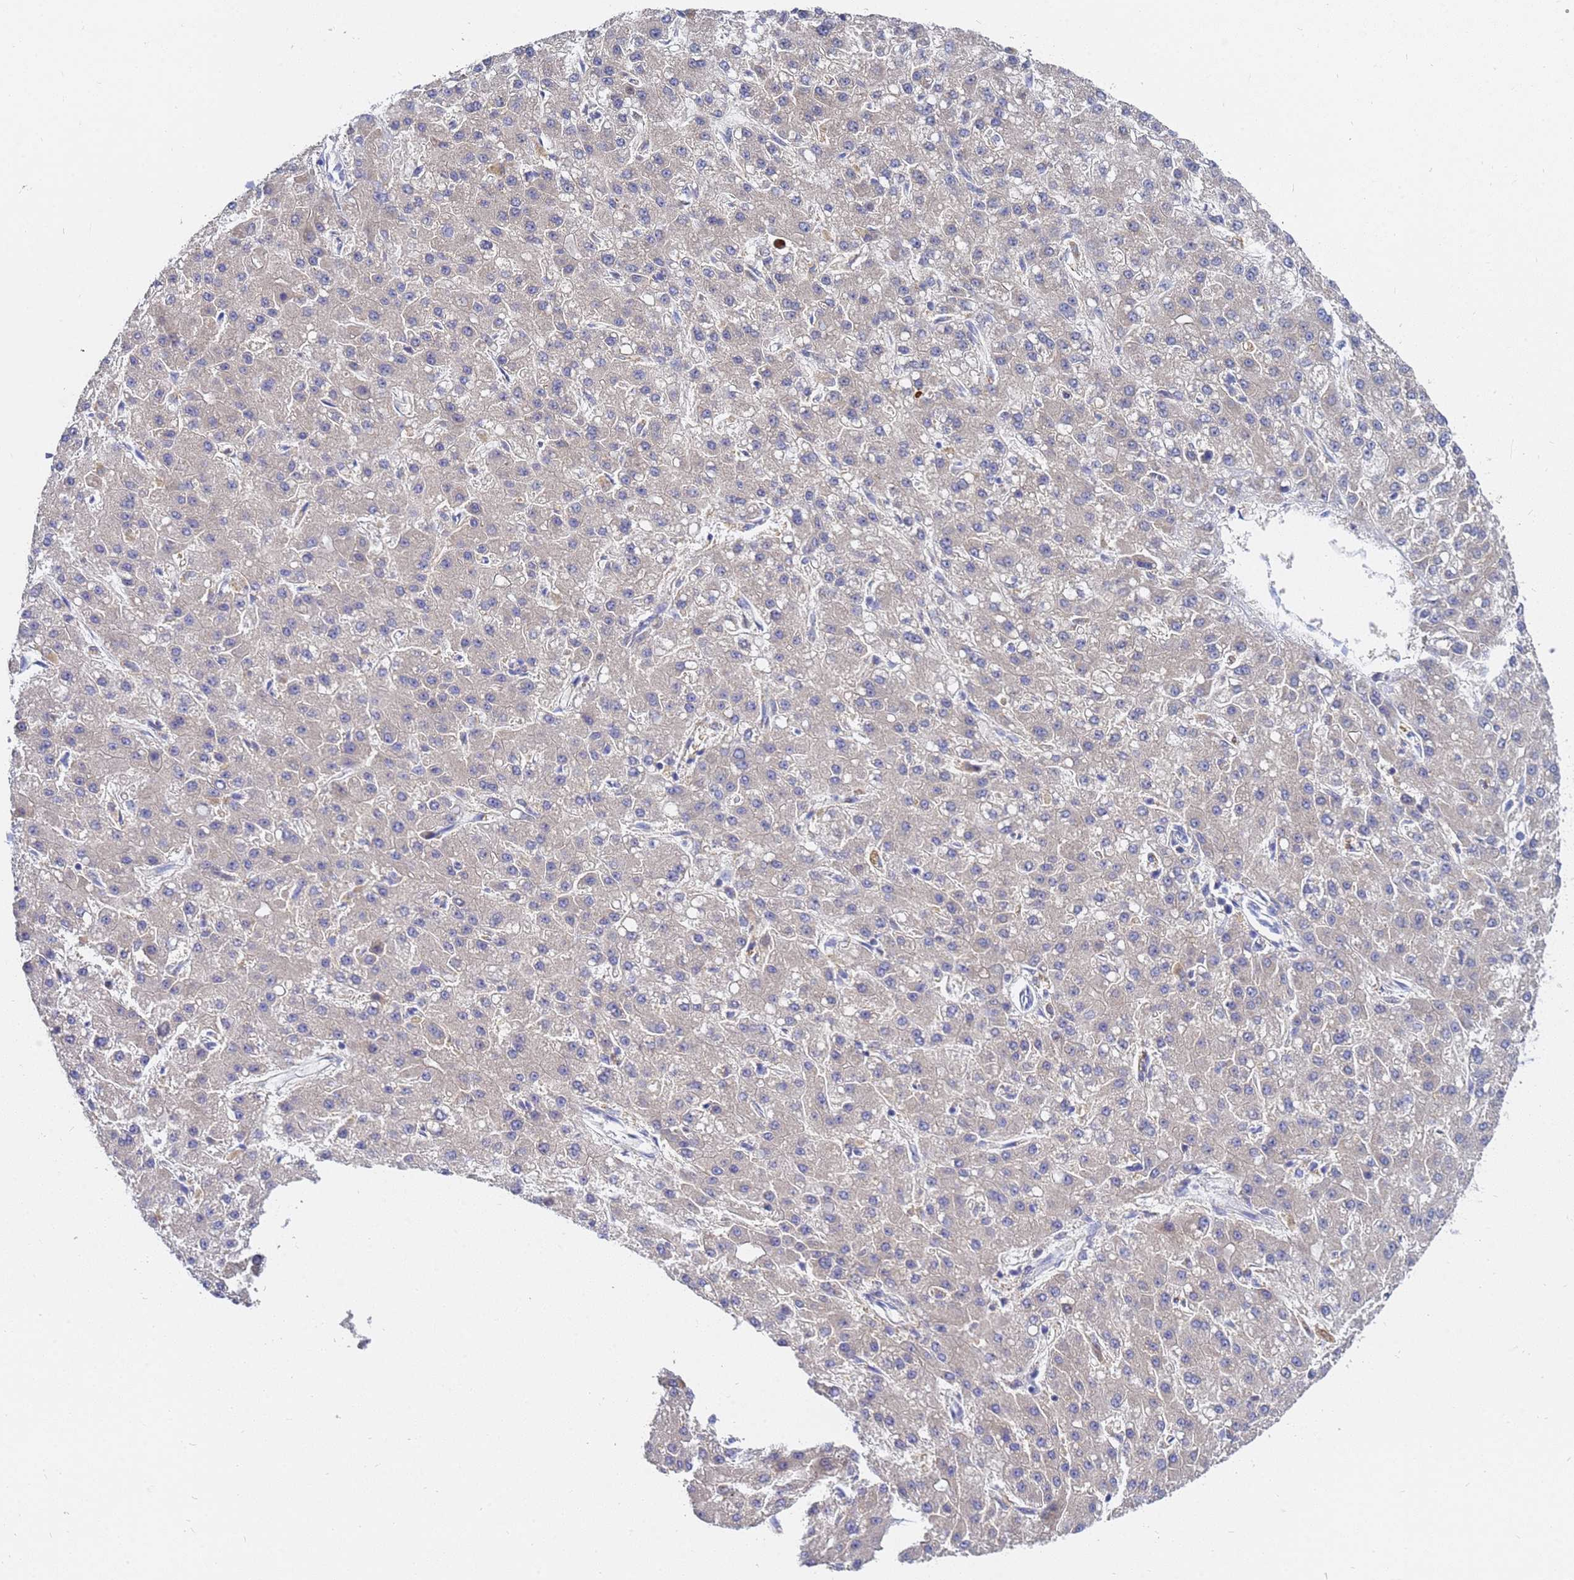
{"staining": {"intensity": "negative", "quantity": "none", "location": "none"}, "tissue": "liver cancer", "cell_type": "Tumor cells", "image_type": "cancer", "snomed": [{"axis": "morphology", "description": "Carcinoma, Hepatocellular, NOS"}, {"axis": "topography", "description": "Liver"}], "caption": "Immunohistochemistry (IHC) image of human liver cancer (hepatocellular carcinoma) stained for a protein (brown), which shows no positivity in tumor cells.", "gene": "C2orf72", "patient": {"sex": "male", "age": 67}}